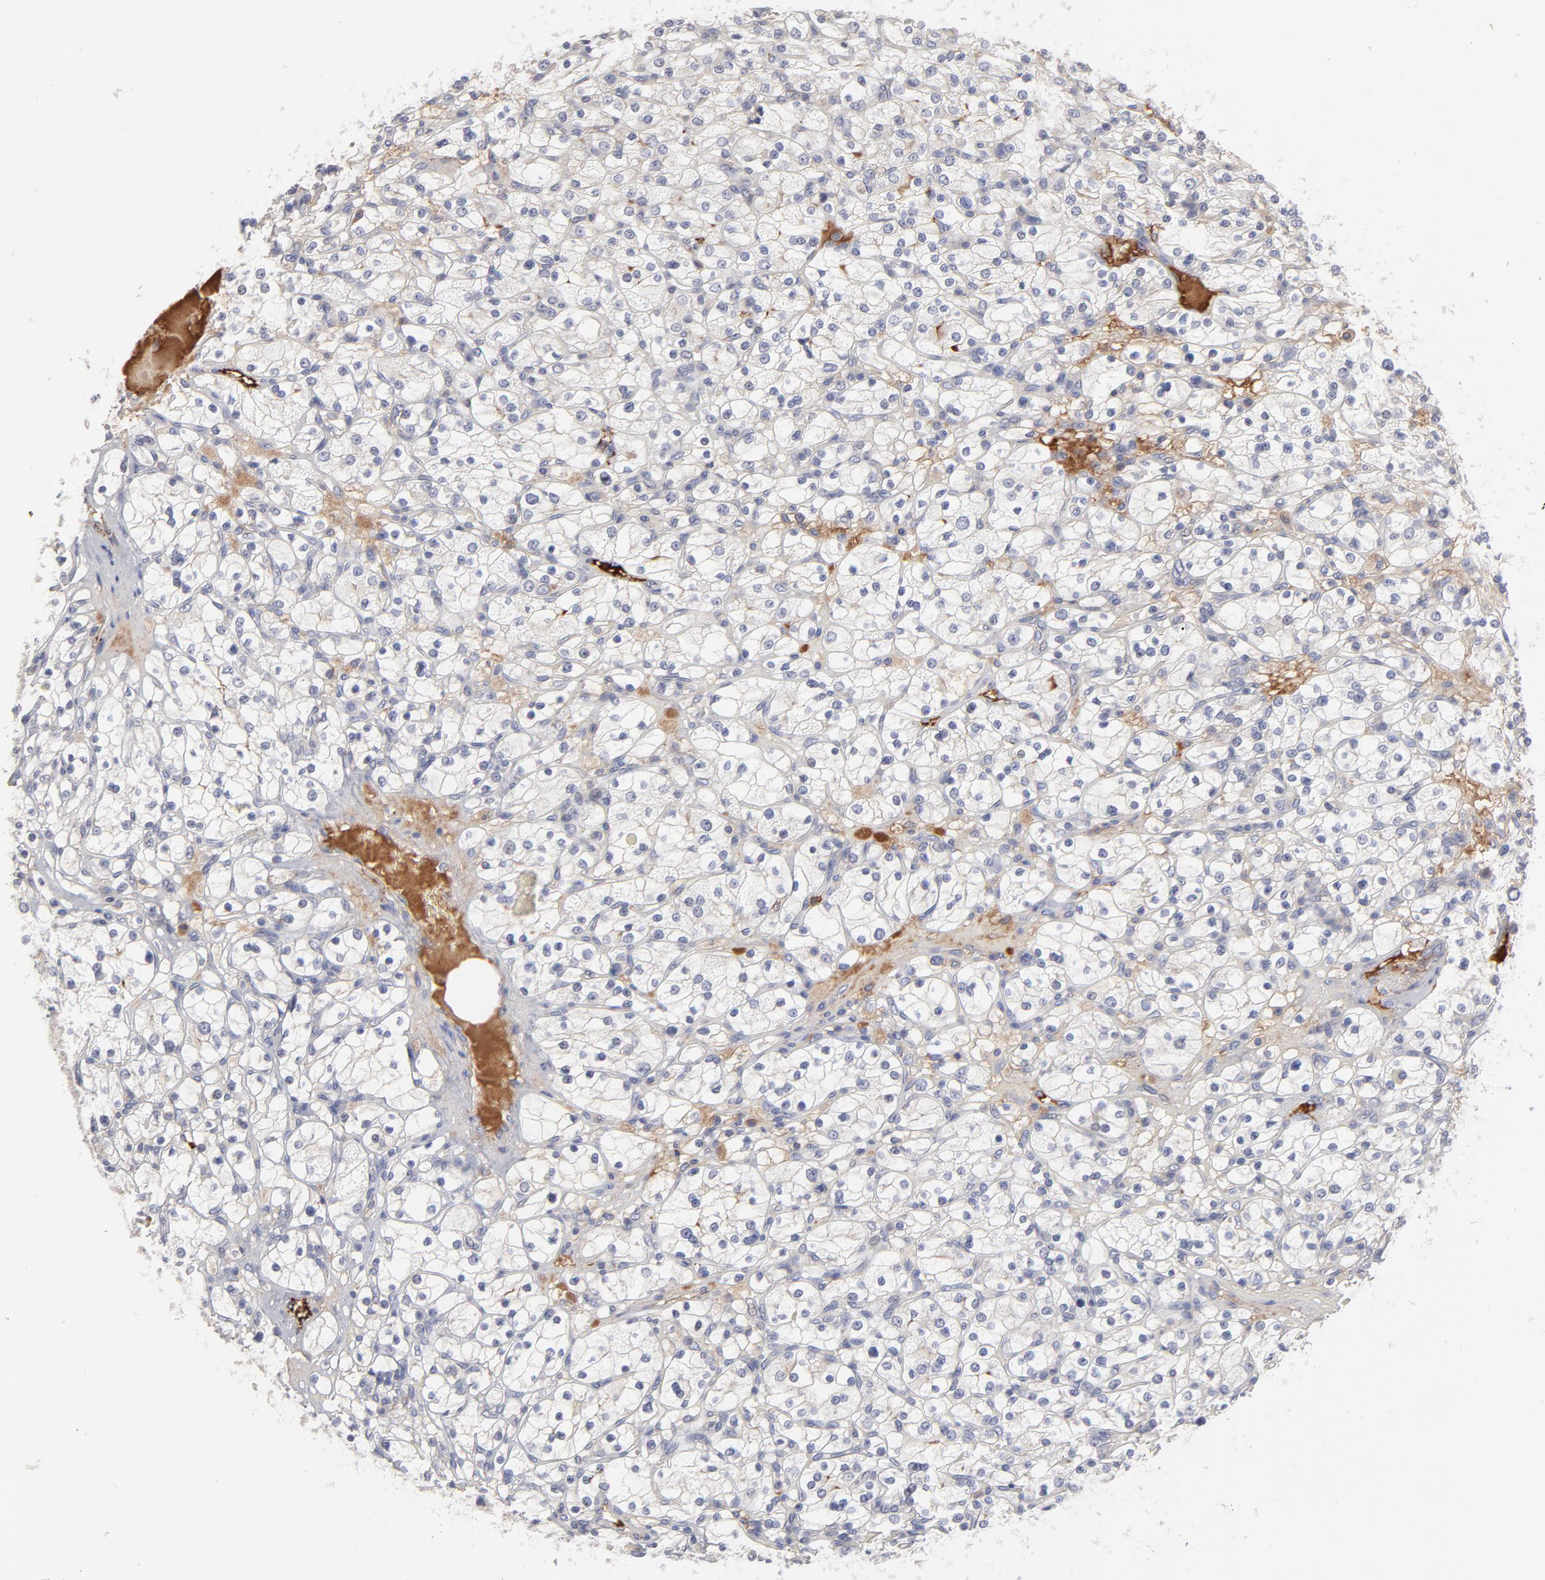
{"staining": {"intensity": "negative", "quantity": "none", "location": "none"}, "tissue": "renal cancer", "cell_type": "Tumor cells", "image_type": "cancer", "snomed": [{"axis": "morphology", "description": "Adenocarcinoma, NOS"}, {"axis": "topography", "description": "Kidney"}], "caption": "High magnification brightfield microscopy of renal cancer (adenocarcinoma) stained with DAB (3,3'-diaminobenzidine) (brown) and counterstained with hematoxylin (blue): tumor cells show no significant expression.", "gene": "CCR3", "patient": {"sex": "female", "age": 83}}